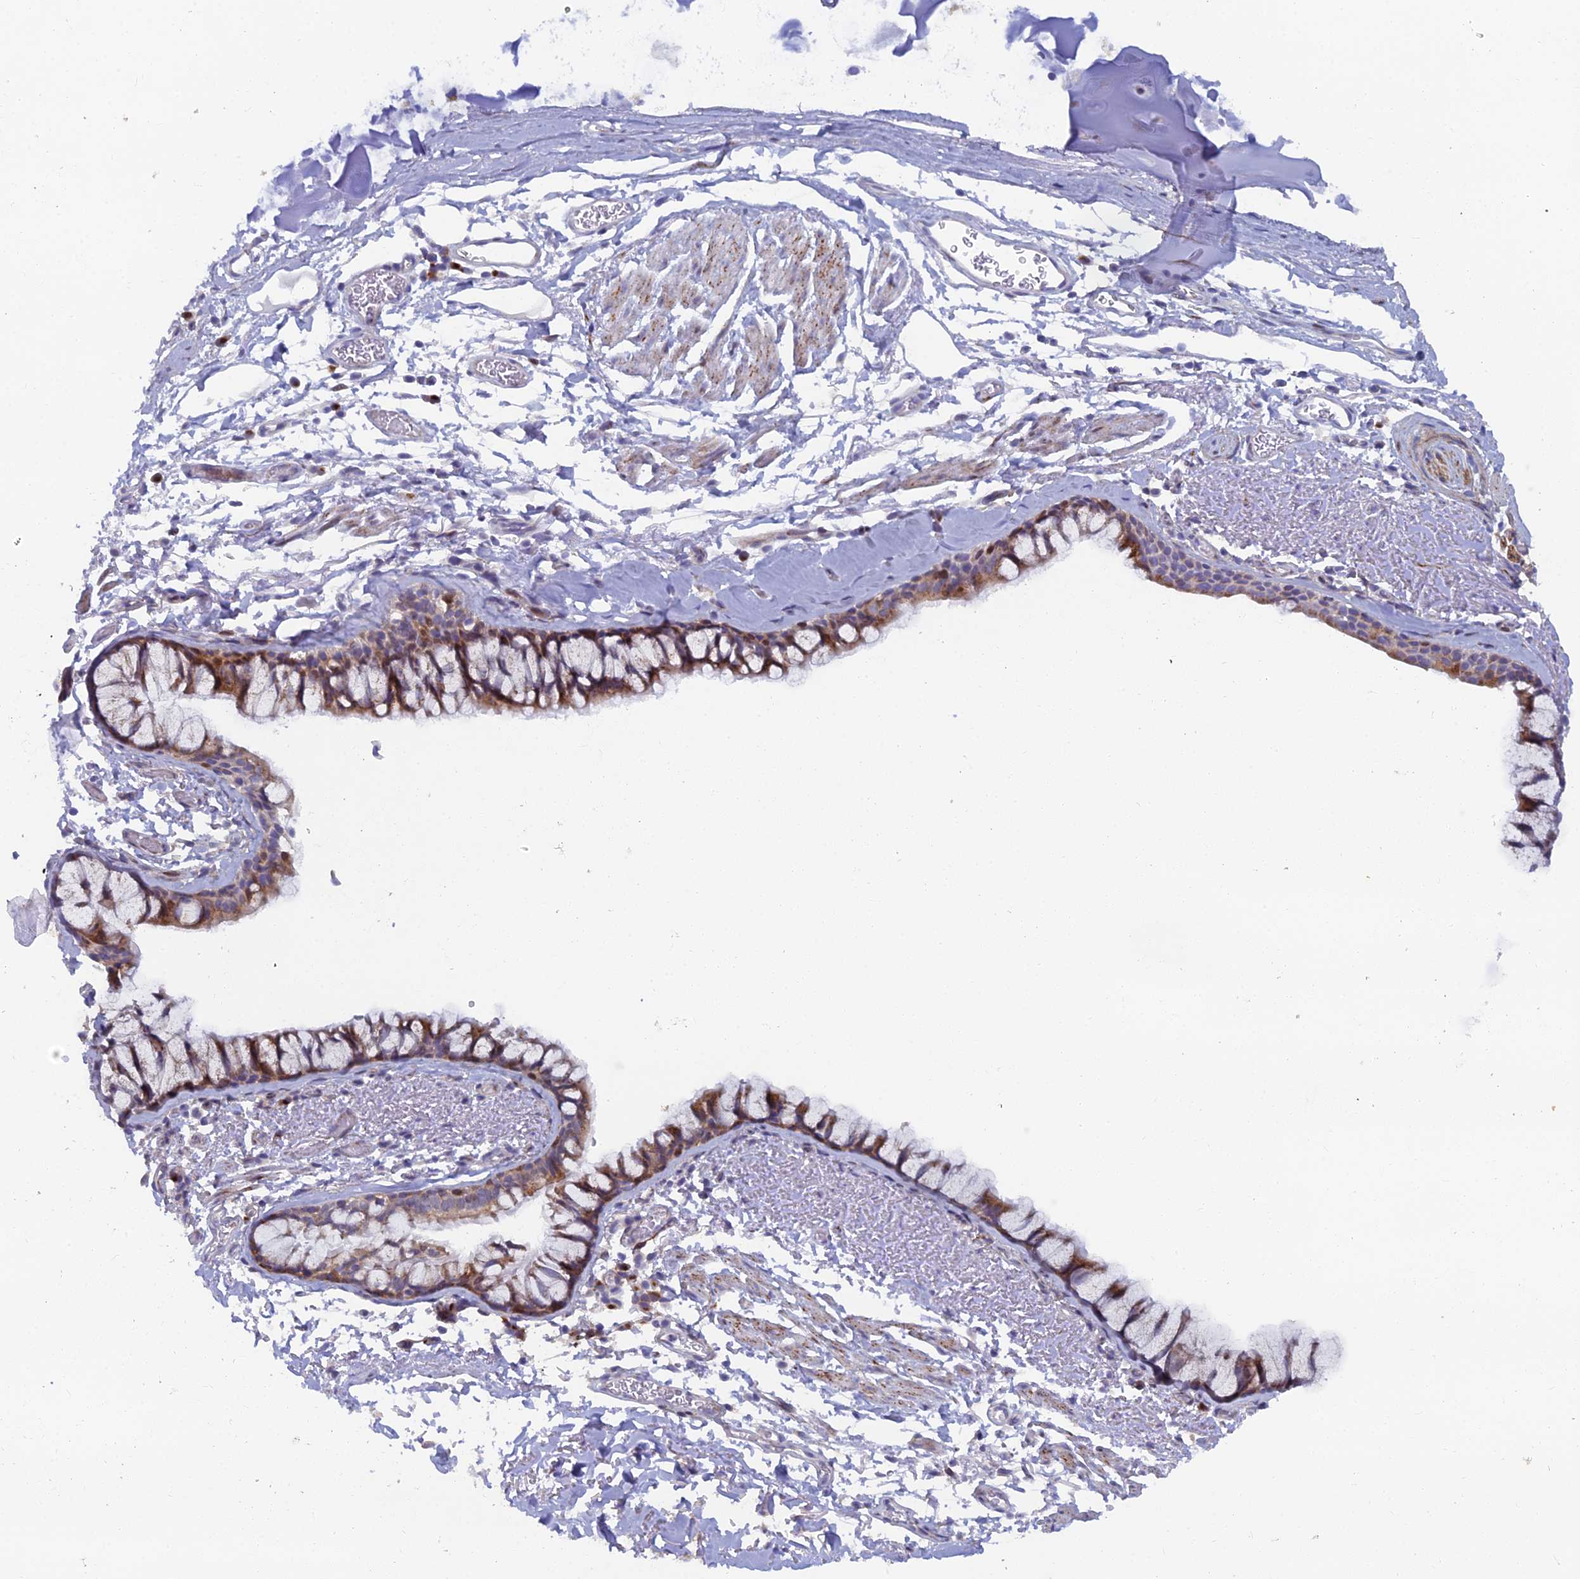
{"staining": {"intensity": "moderate", "quantity": ">75%", "location": "cytoplasmic/membranous,nuclear"}, "tissue": "bronchus", "cell_type": "Respiratory epithelial cells", "image_type": "normal", "snomed": [{"axis": "morphology", "description": "Normal tissue, NOS"}, {"axis": "topography", "description": "Bronchus"}], "caption": "Immunohistochemical staining of unremarkable human bronchus shows moderate cytoplasmic/membranous,nuclear protein positivity in about >75% of respiratory epithelial cells.", "gene": "B9D2", "patient": {"sex": "male", "age": 65}}